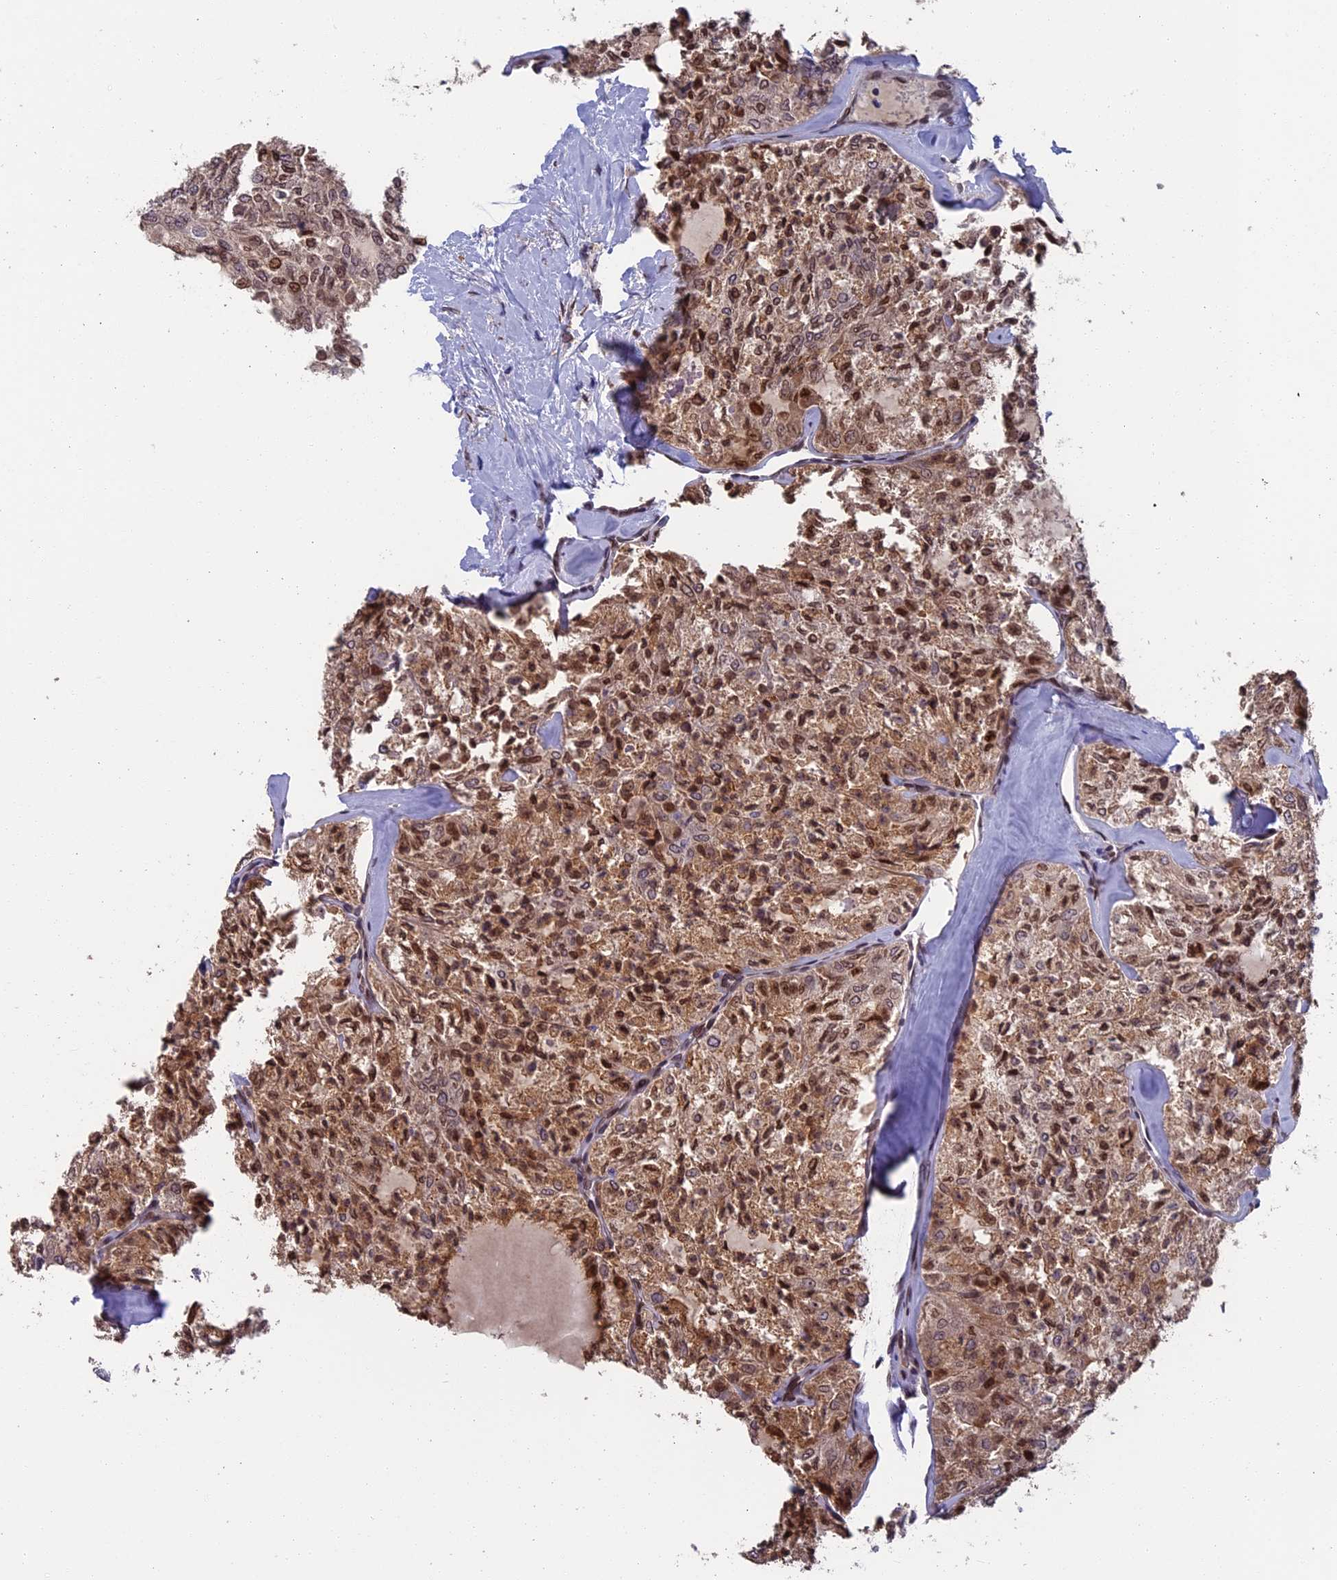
{"staining": {"intensity": "moderate", "quantity": ">75%", "location": "cytoplasmic/membranous,nuclear"}, "tissue": "thyroid cancer", "cell_type": "Tumor cells", "image_type": "cancer", "snomed": [{"axis": "morphology", "description": "Follicular adenoma carcinoma, NOS"}, {"axis": "topography", "description": "Thyroid gland"}], "caption": "IHC photomicrograph of human follicular adenoma carcinoma (thyroid) stained for a protein (brown), which demonstrates medium levels of moderate cytoplasmic/membranous and nuclear staining in approximately >75% of tumor cells.", "gene": "GPSM1", "patient": {"sex": "male", "age": 75}}